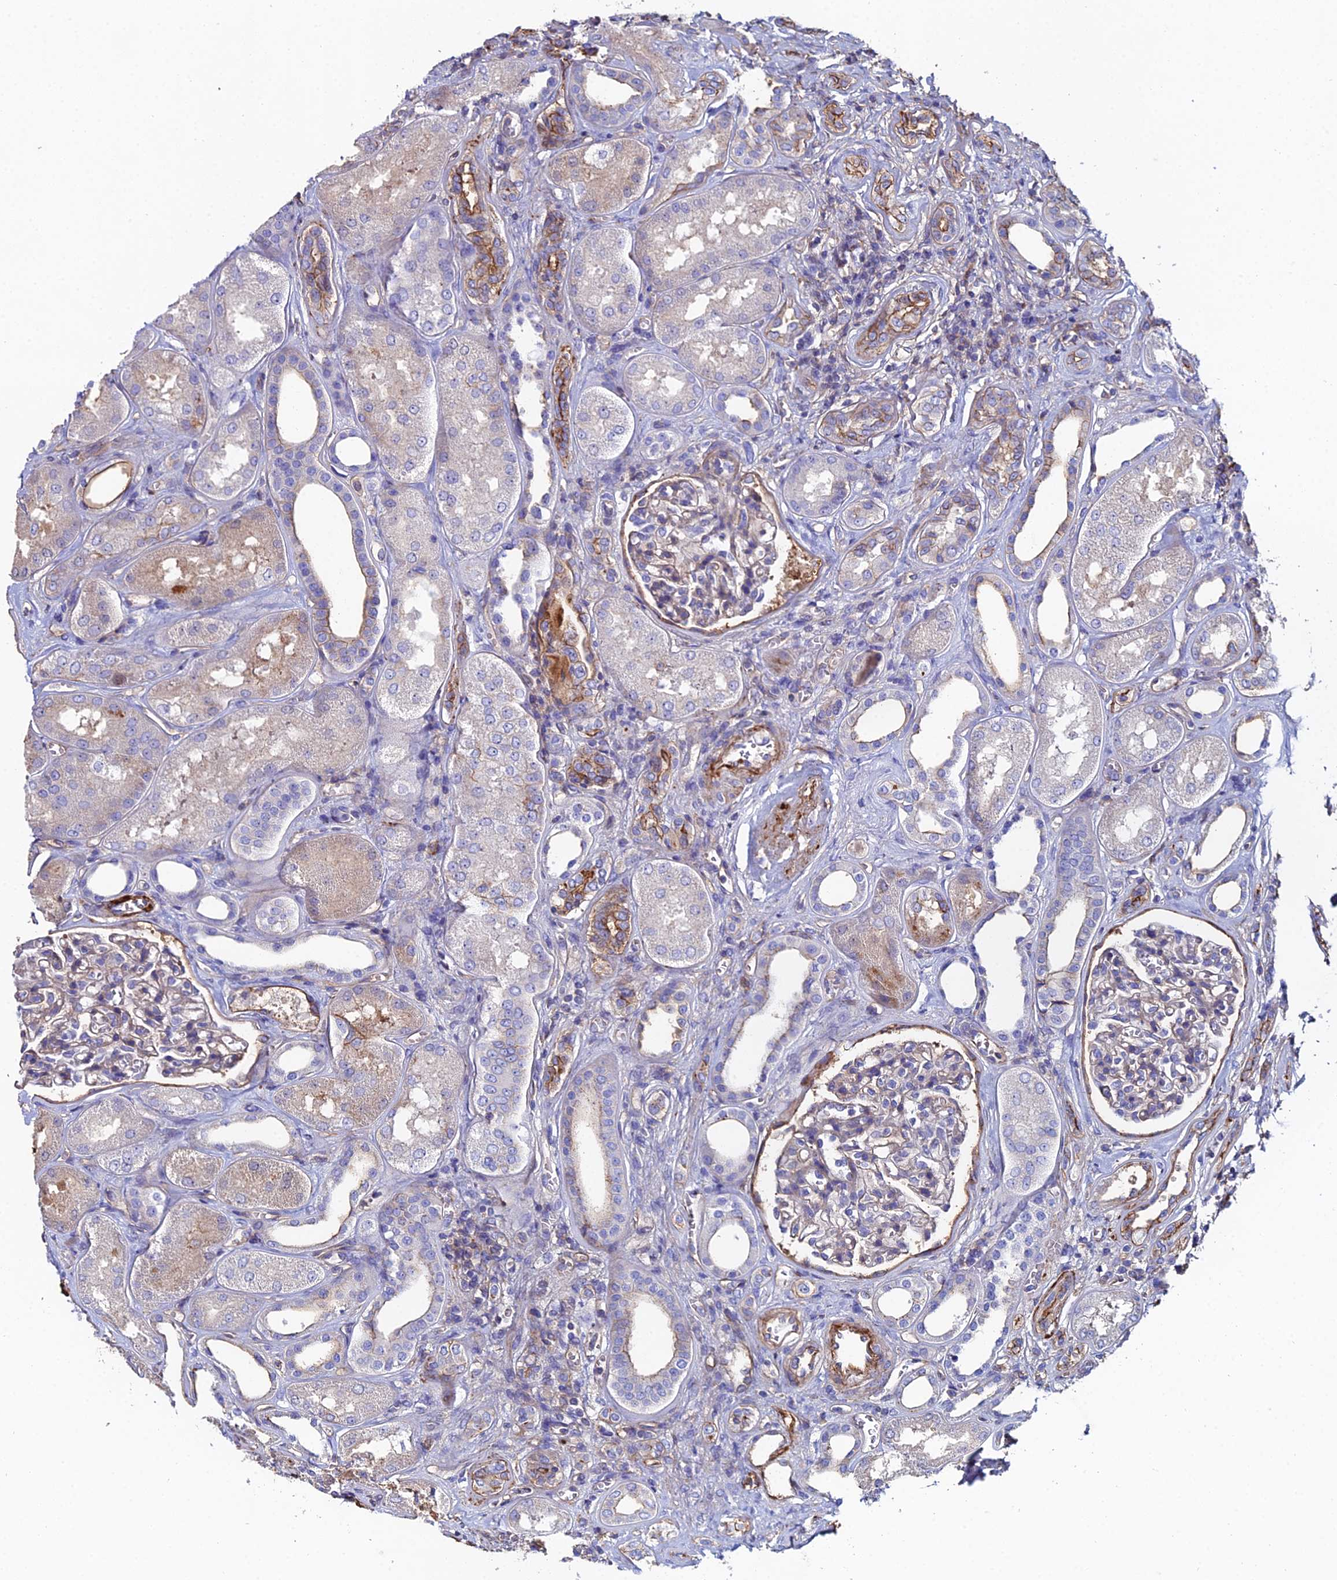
{"staining": {"intensity": "weak", "quantity": "25%-75%", "location": "cytoplasmic/membranous"}, "tissue": "kidney", "cell_type": "Cells in glomeruli", "image_type": "normal", "snomed": [{"axis": "morphology", "description": "Normal tissue, NOS"}, {"axis": "morphology", "description": "Adenocarcinoma, NOS"}, {"axis": "topography", "description": "Kidney"}], "caption": "Approximately 25%-75% of cells in glomeruli in normal kidney exhibit weak cytoplasmic/membranous protein expression as visualized by brown immunohistochemical staining.", "gene": "C6", "patient": {"sex": "female", "age": 68}}